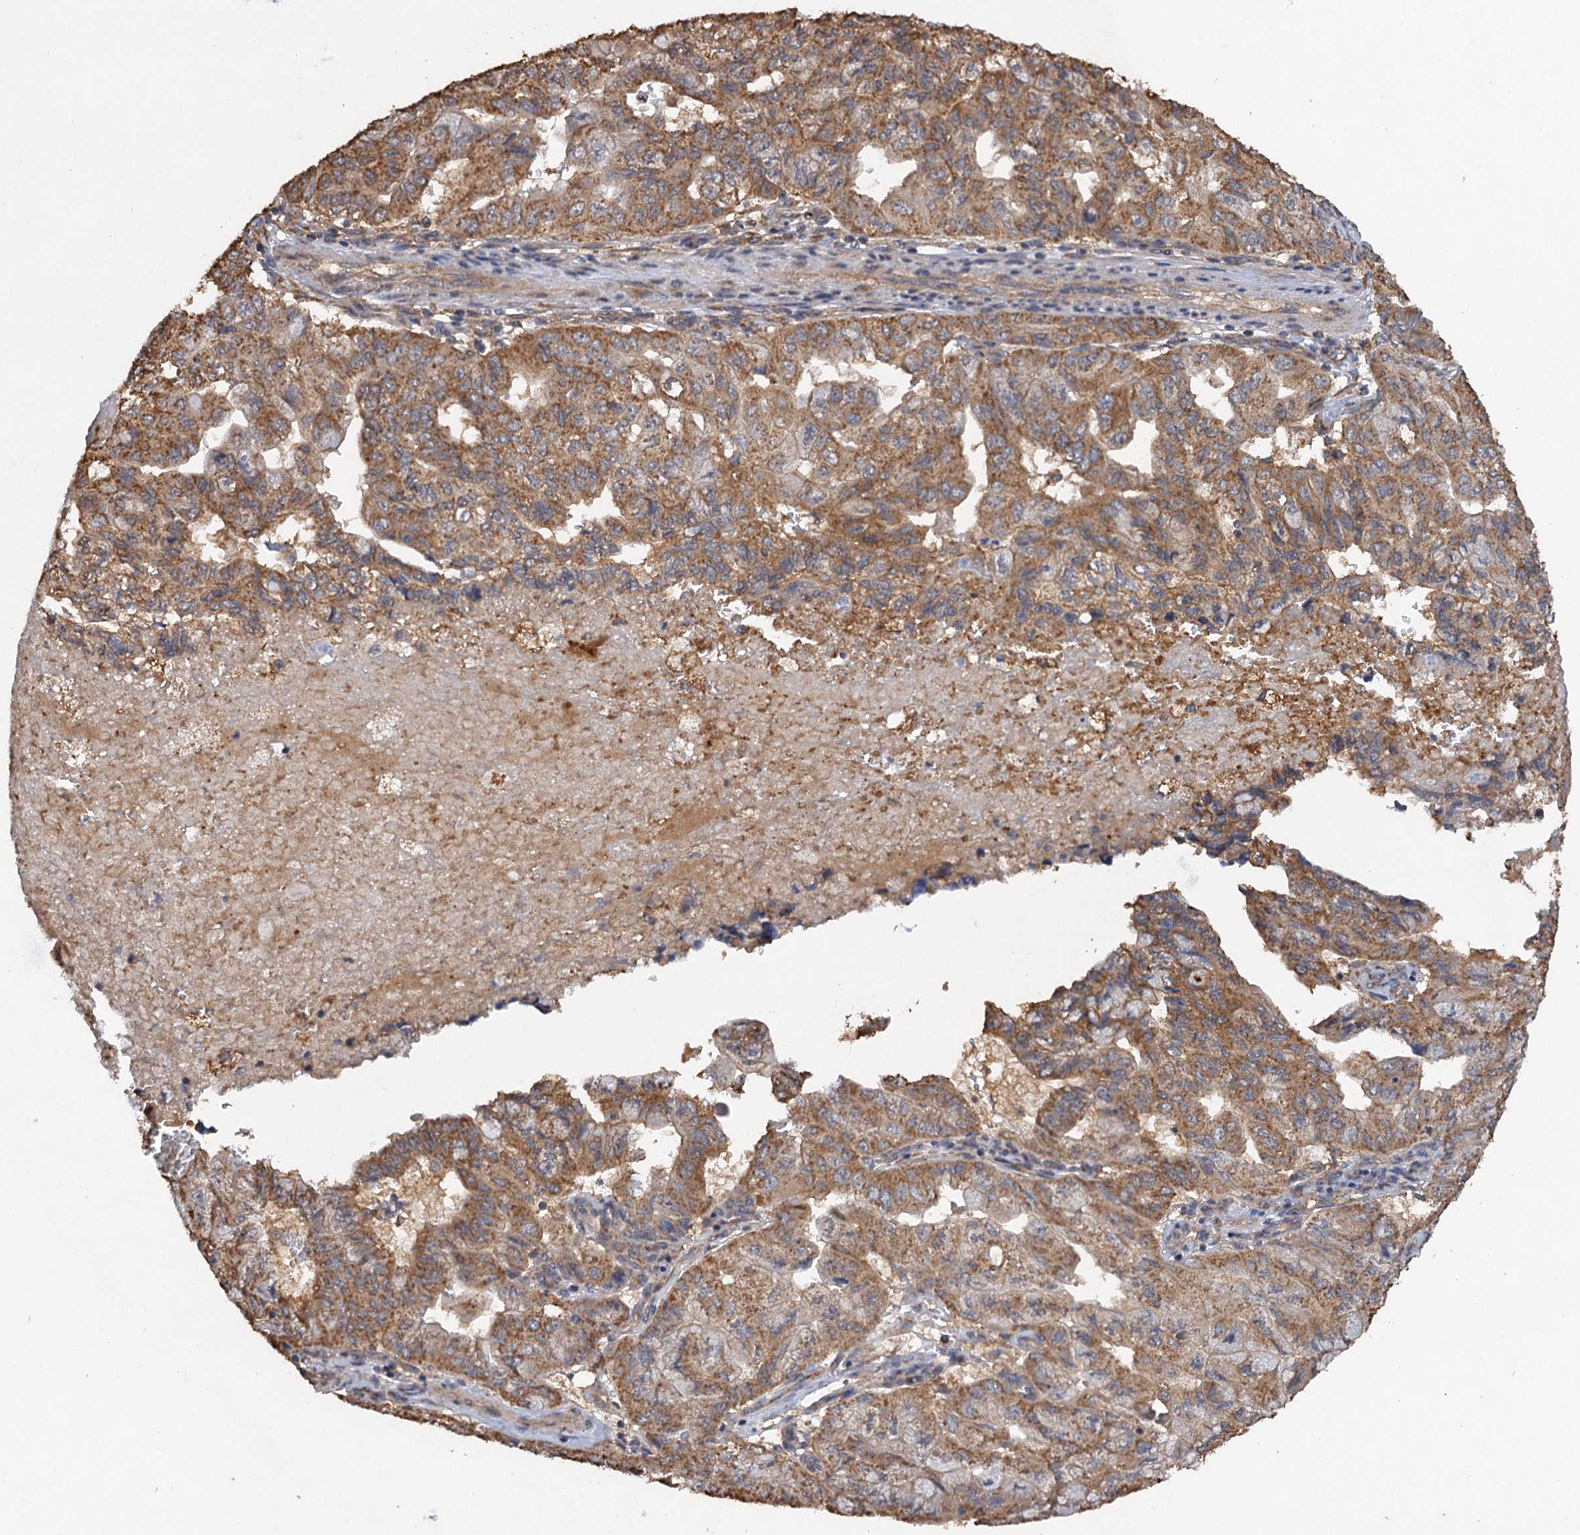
{"staining": {"intensity": "moderate", "quantity": ">75%", "location": "cytoplasmic/membranous"}, "tissue": "pancreatic cancer", "cell_type": "Tumor cells", "image_type": "cancer", "snomed": [{"axis": "morphology", "description": "Adenocarcinoma, NOS"}, {"axis": "topography", "description": "Pancreas"}], "caption": "The photomicrograph demonstrates staining of pancreatic cancer, revealing moderate cytoplasmic/membranous protein positivity (brown color) within tumor cells.", "gene": "SCUBE3", "patient": {"sex": "male", "age": 51}}